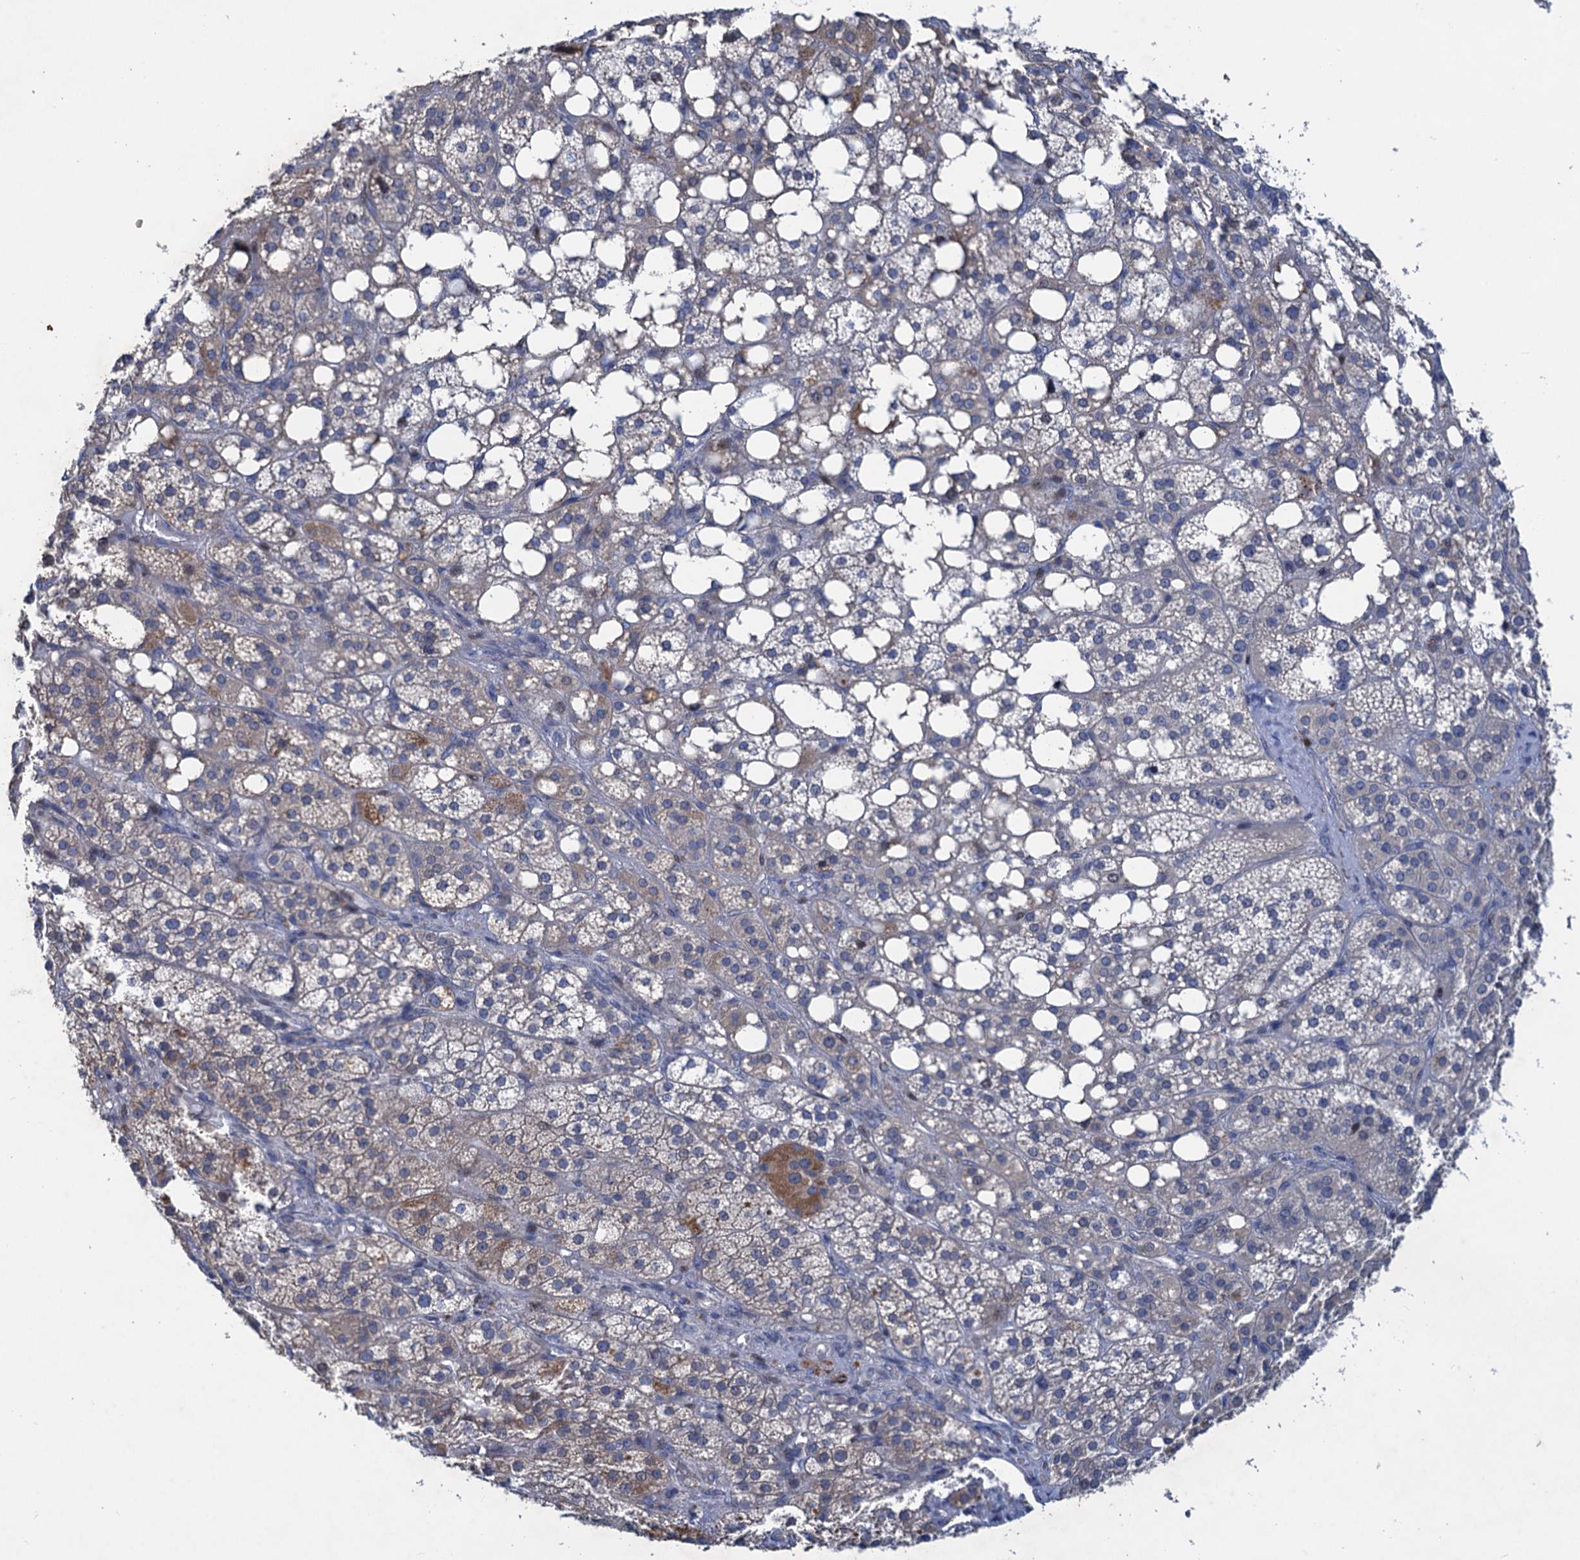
{"staining": {"intensity": "weak", "quantity": "<25%", "location": "cytoplasmic/membranous"}, "tissue": "adrenal gland", "cell_type": "Glandular cells", "image_type": "normal", "snomed": [{"axis": "morphology", "description": "Normal tissue, NOS"}, {"axis": "topography", "description": "Adrenal gland"}], "caption": "Immunohistochemistry histopathology image of benign adrenal gland: adrenal gland stained with DAB (3,3'-diaminobenzidine) displays no significant protein staining in glandular cells.", "gene": "ESYT3", "patient": {"sex": "female", "age": 59}}